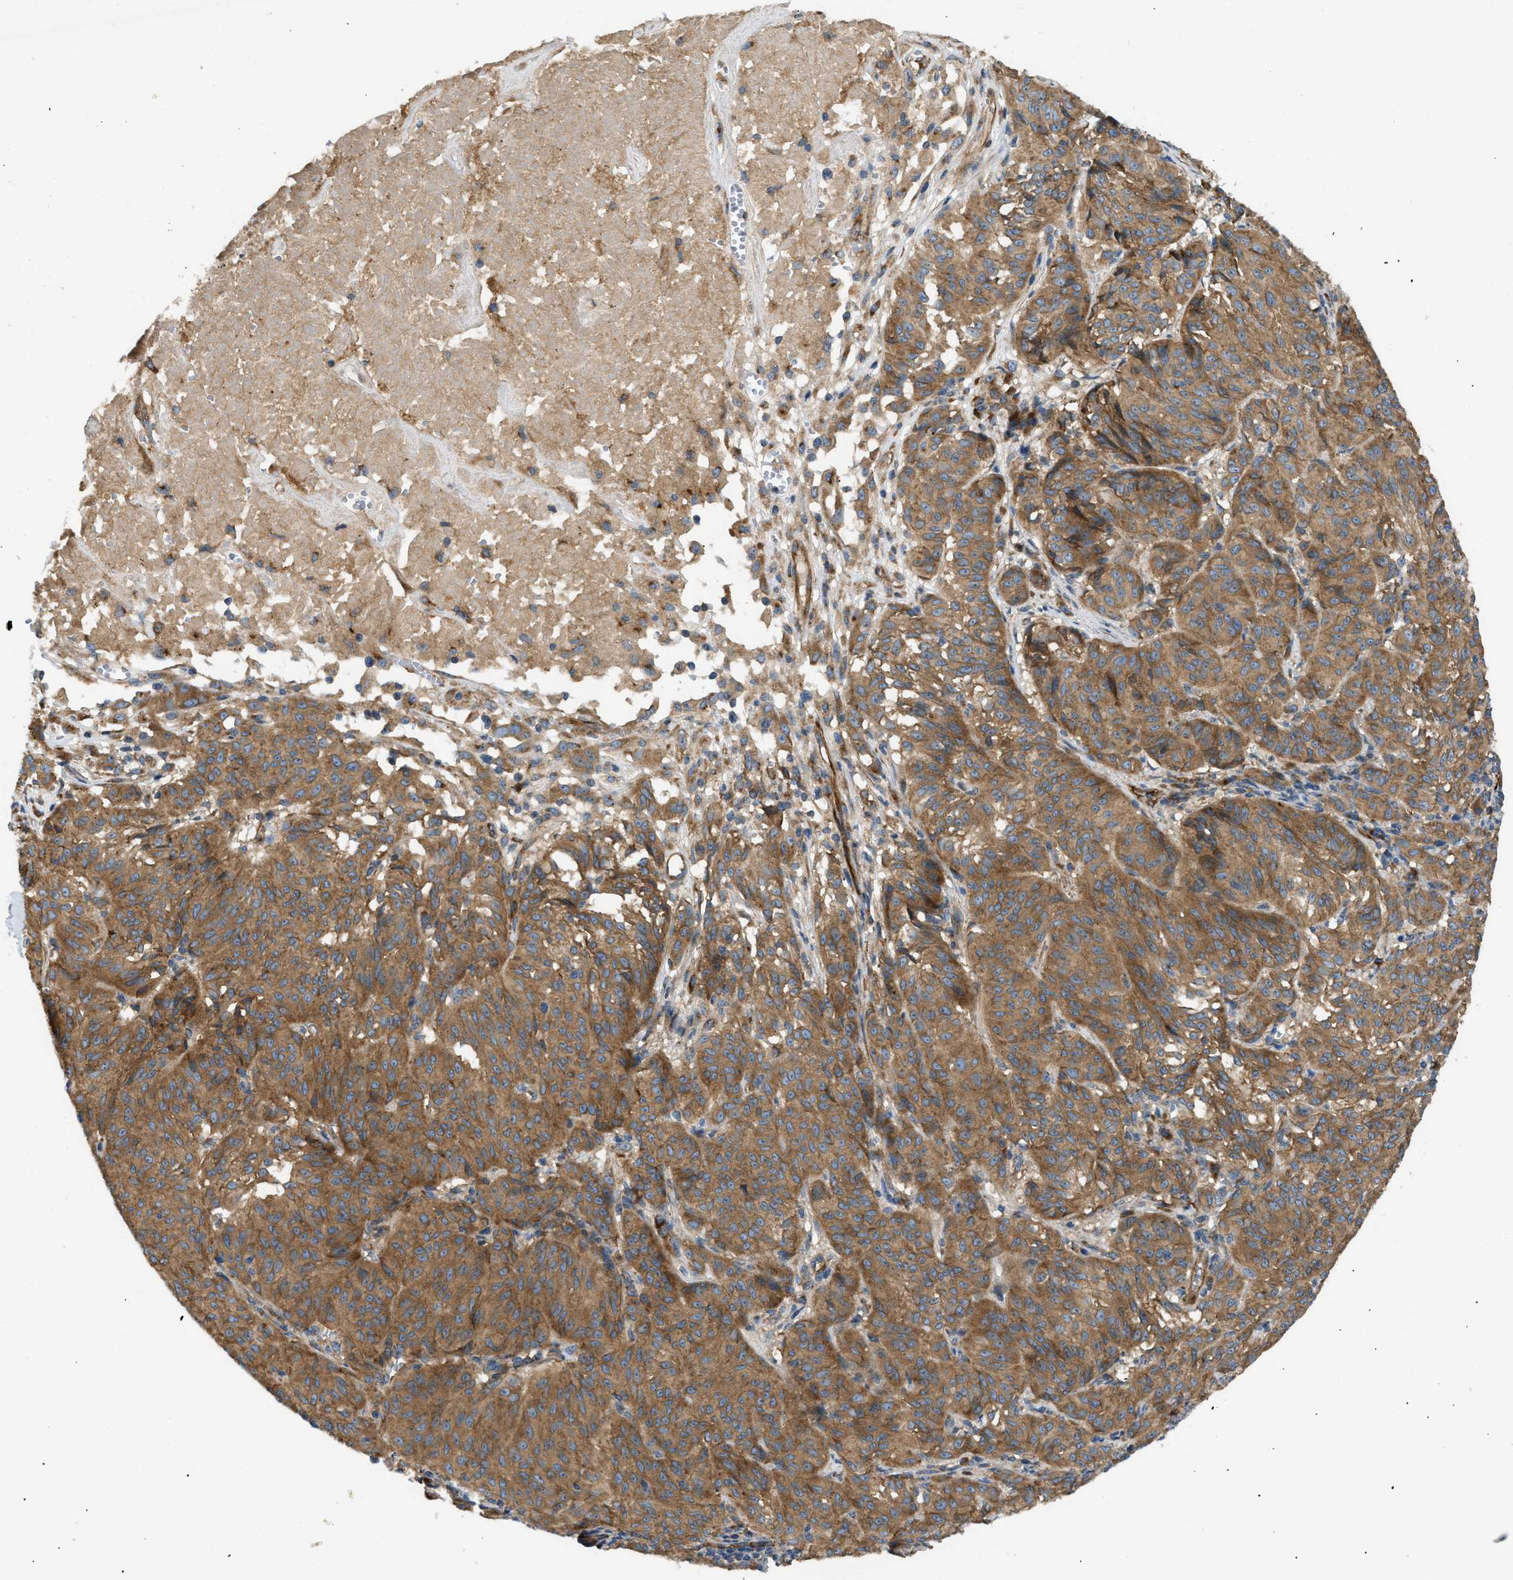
{"staining": {"intensity": "strong", "quantity": ">75%", "location": "cytoplasmic/membranous"}, "tissue": "melanoma", "cell_type": "Tumor cells", "image_type": "cancer", "snomed": [{"axis": "morphology", "description": "Malignant melanoma, NOS"}, {"axis": "topography", "description": "Skin"}], "caption": "Protein staining by immunohistochemistry (IHC) reveals strong cytoplasmic/membranous staining in about >75% of tumor cells in malignant melanoma.", "gene": "LYSMD3", "patient": {"sex": "female", "age": 72}}